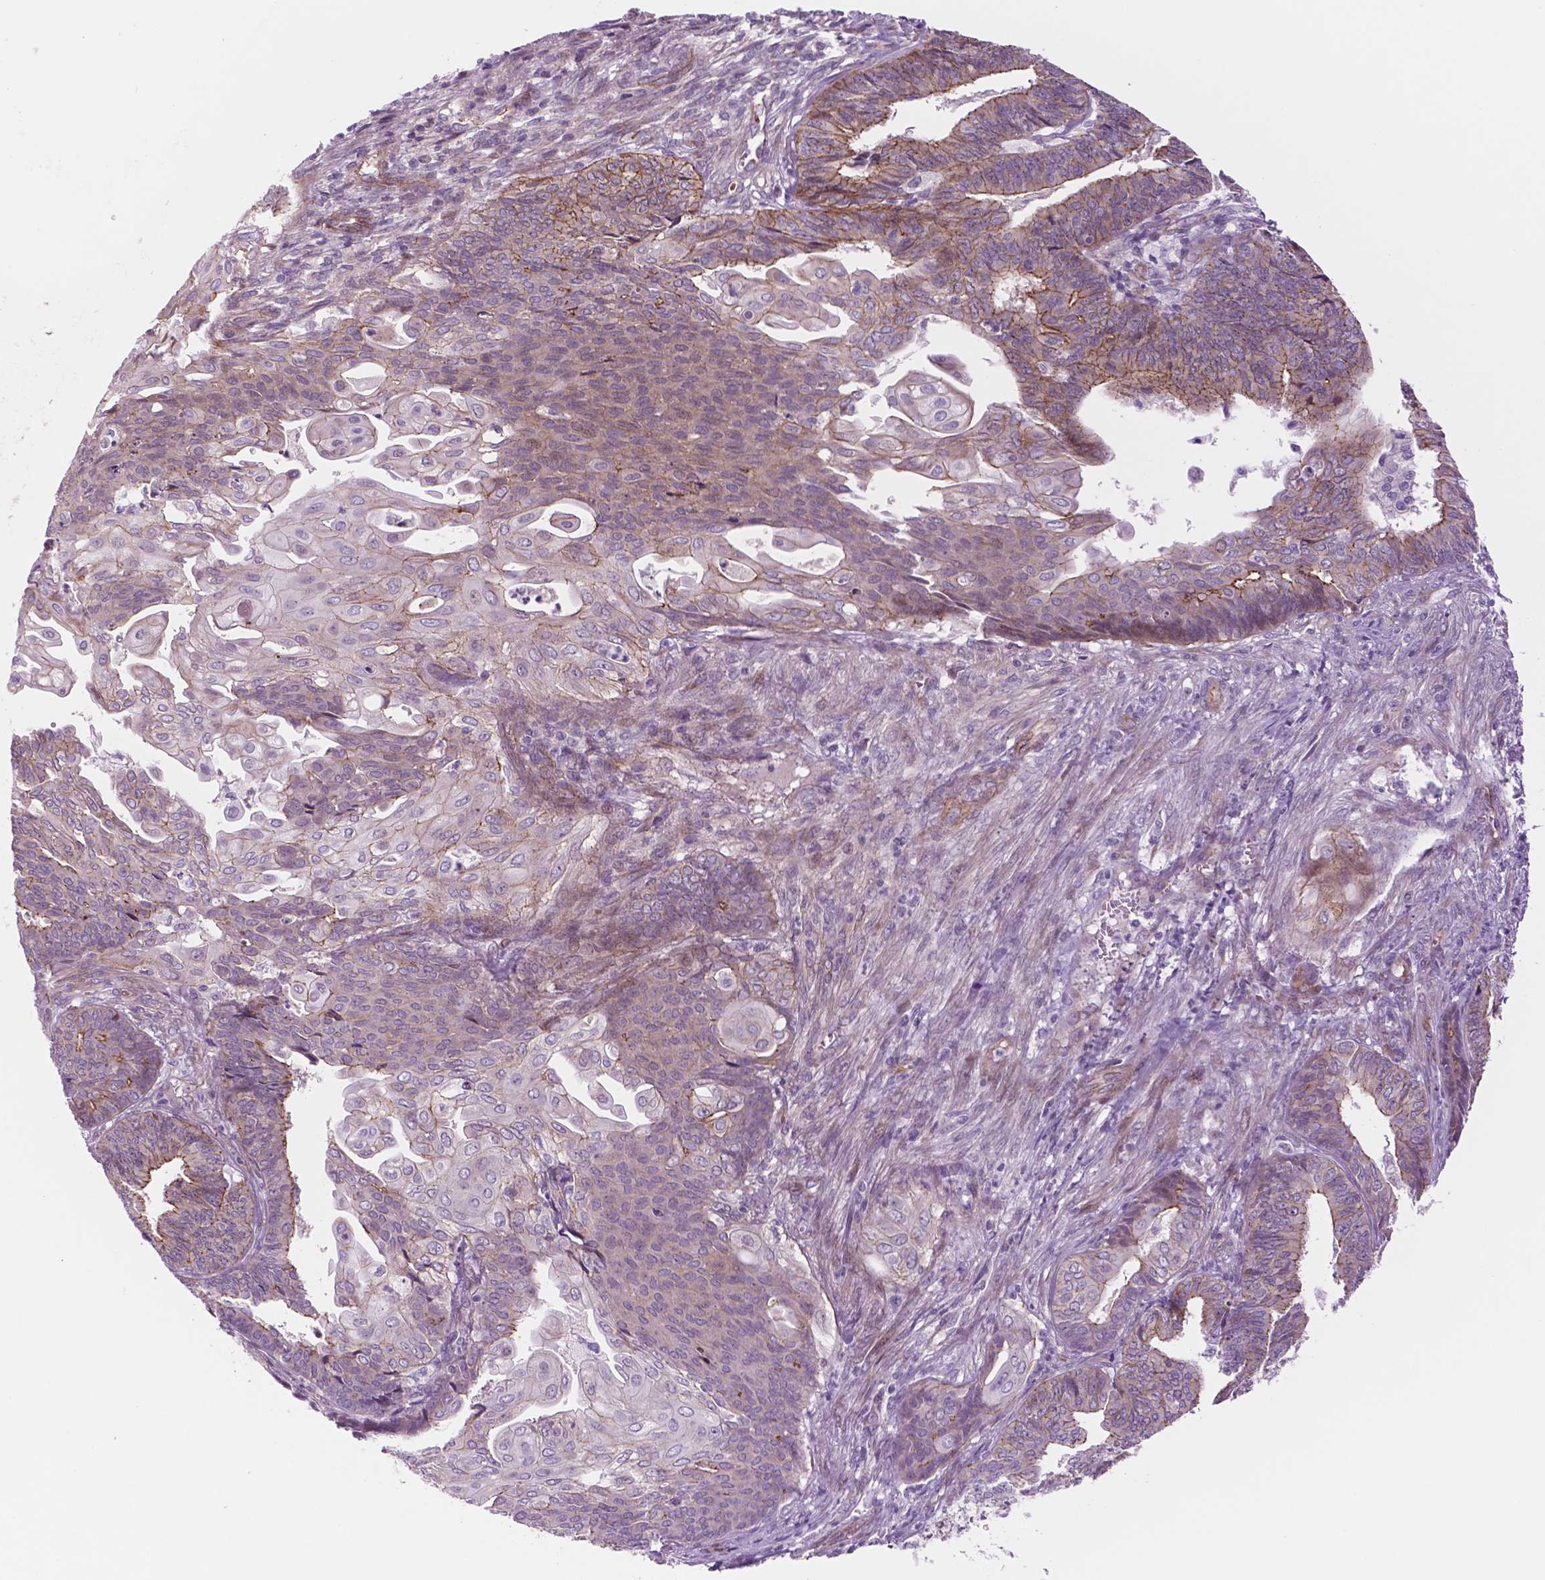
{"staining": {"intensity": "moderate", "quantity": "25%-75%", "location": "cytoplasmic/membranous"}, "tissue": "endometrial cancer", "cell_type": "Tumor cells", "image_type": "cancer", "snomed": [{"axis": "morphology", "description": "Adenocarcinoma, NOS"}, {"axis": "topography", "description": "Endometrium"}], "caption": "Immunohistochemistry (DAB) staining of human endometrial cancer (adenocarcinoma) displays moderate cytoplasmic/membranous protein staining in approximately 25%-75% of tumor cells.", "gene": "RND3", "patient": {"sex": "female", "age": 73}}